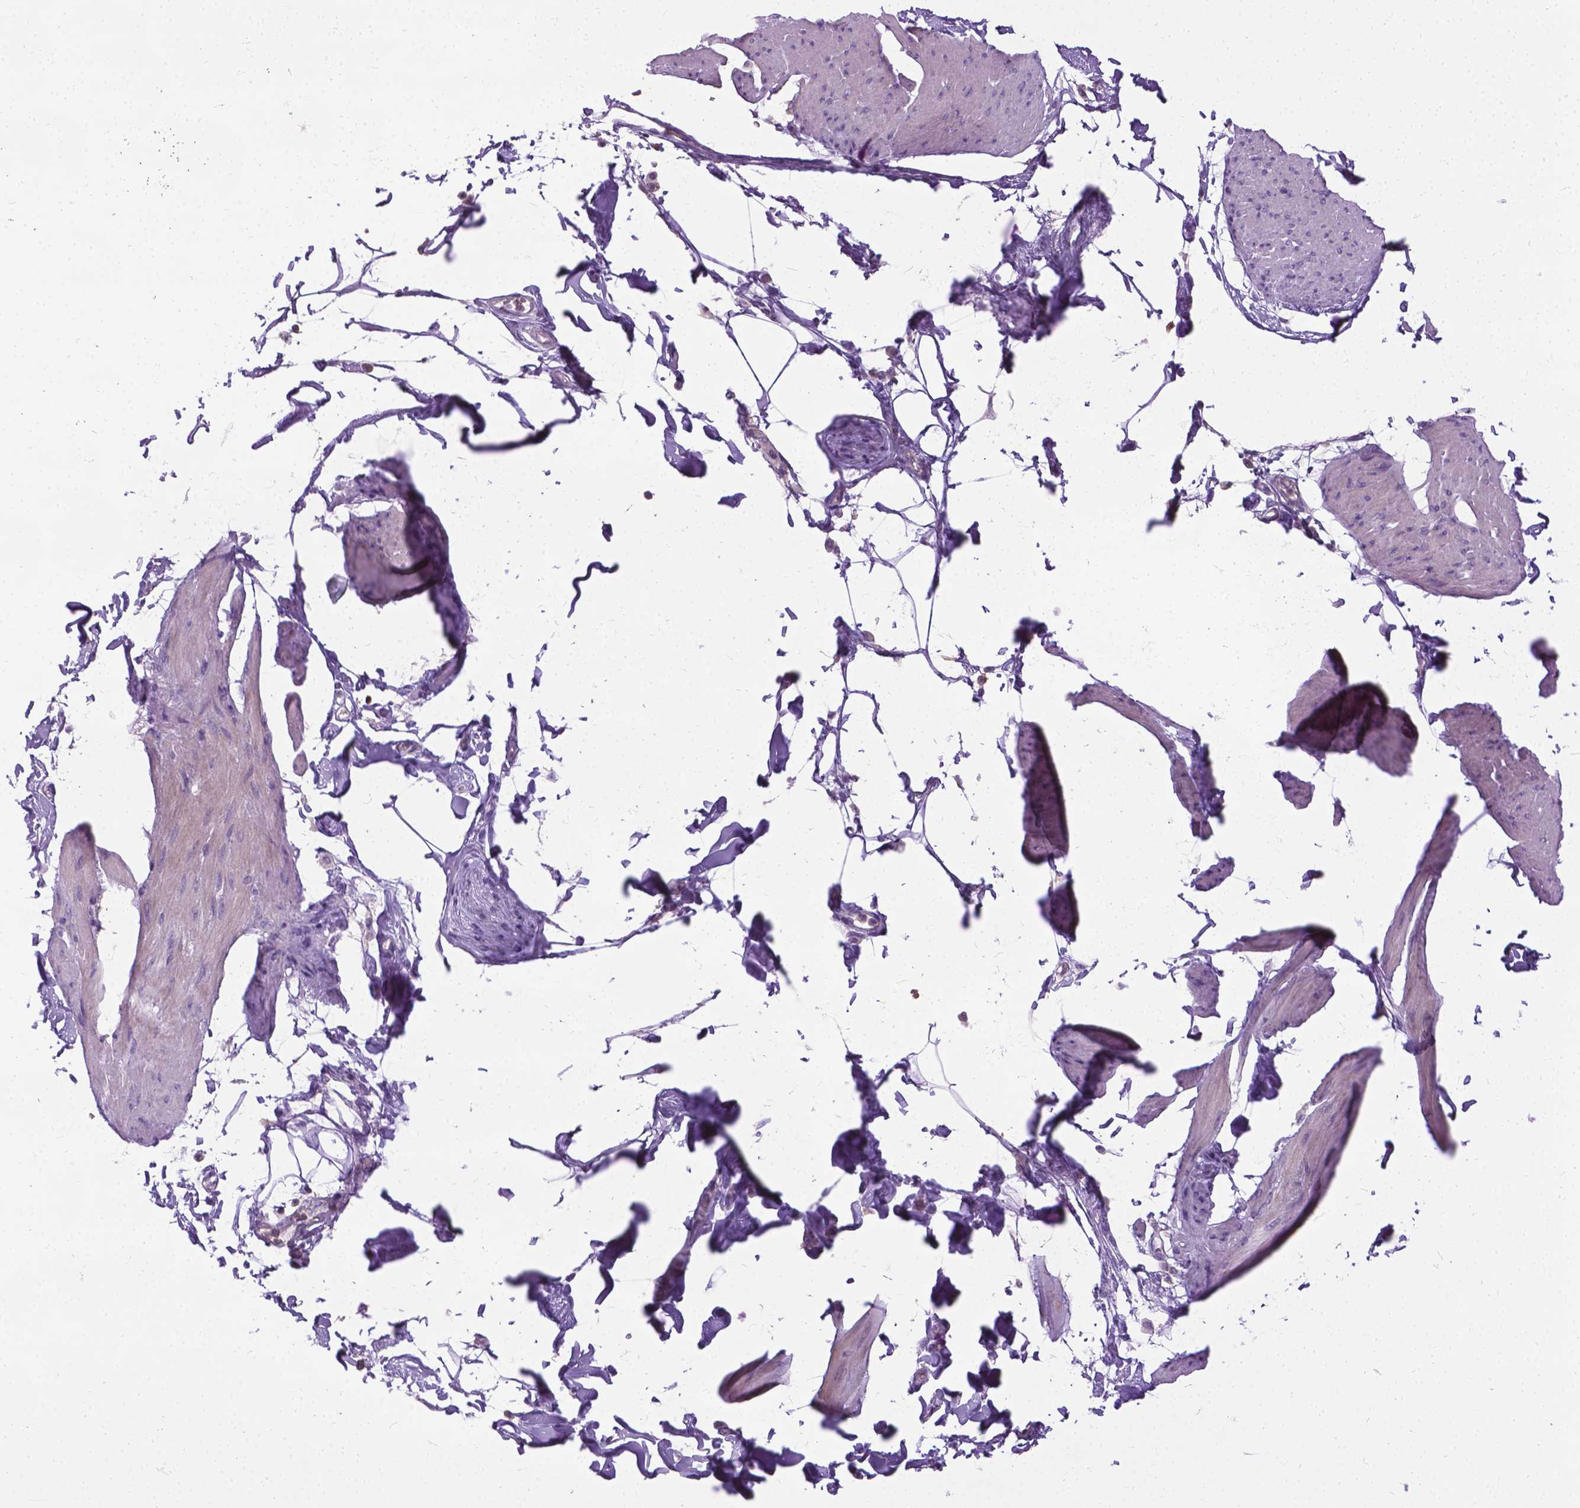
{"staining": {"intensity": "negative", "quantity": "none", "location": "none"}, "tissue": "smooth muscle", "cell_type": "Smooth muscle cells", "image_type": "normal", "snomed": [{"axis": "morphology", "description": "Normal tissue, NOS"}, {"axis": "topography", "description": "Adipose tissue"}, {"axis": "topography", "description": "Smooth muscle"}, {"axis": "topography", "description": "Peripheral nerve tissue"}], "caption": "This photomicrograph is of normal smooth muscle stained with immunohistochemistry (IHC) to label a protein in brown with the nuclei are counter-stained blue. There is no expression in smooth muscle cells. The staining is performed using DAB brown chromogen with nuclei counter-stained in using hematoxylin.", "gene": "JAK3", "patient": {"sex": "male", "age": 83}}